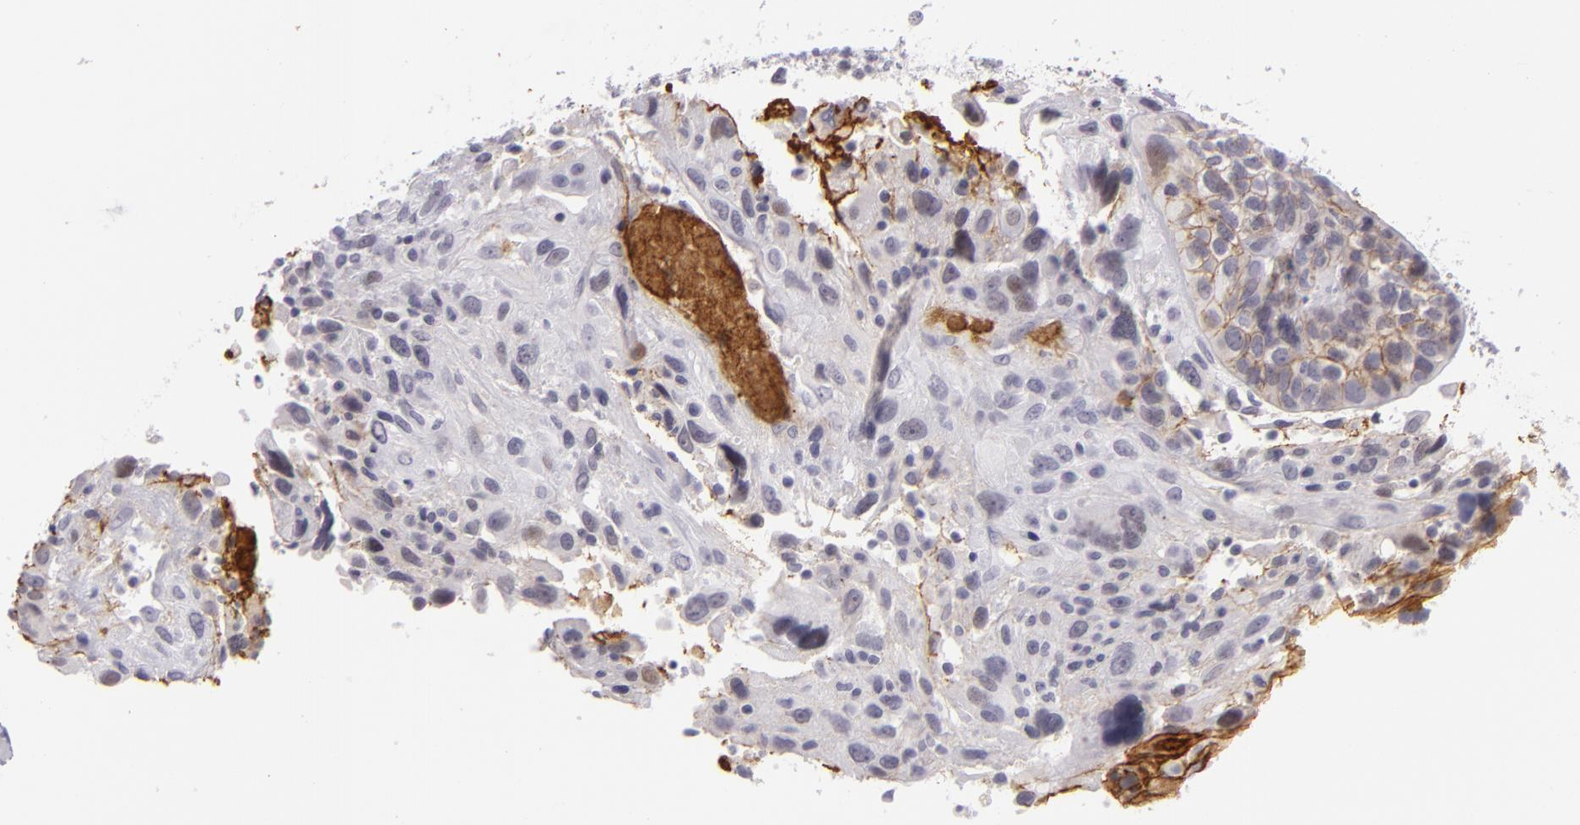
{"staining": {"intensity": "moderate", "quantity": "<25%", "location": "cytoplasmic/membranous"}, "tissue": "breast cancer", "cell_type": "Tumor cells", "image_type": "cancer", "snomed": [{"axis": "morphology", "description": "Neoplasm, malignant, NOS"}, {"axis": "topography", "description": "Breast"}], "caption": "Tumor cells display low levels of moderate cytoplasmic/membranous expression in approximately <25% of cells in malignant neoplasm (breast).", "gene": "CTNNB1", "patient": {"sex": "female", "age": 50}}